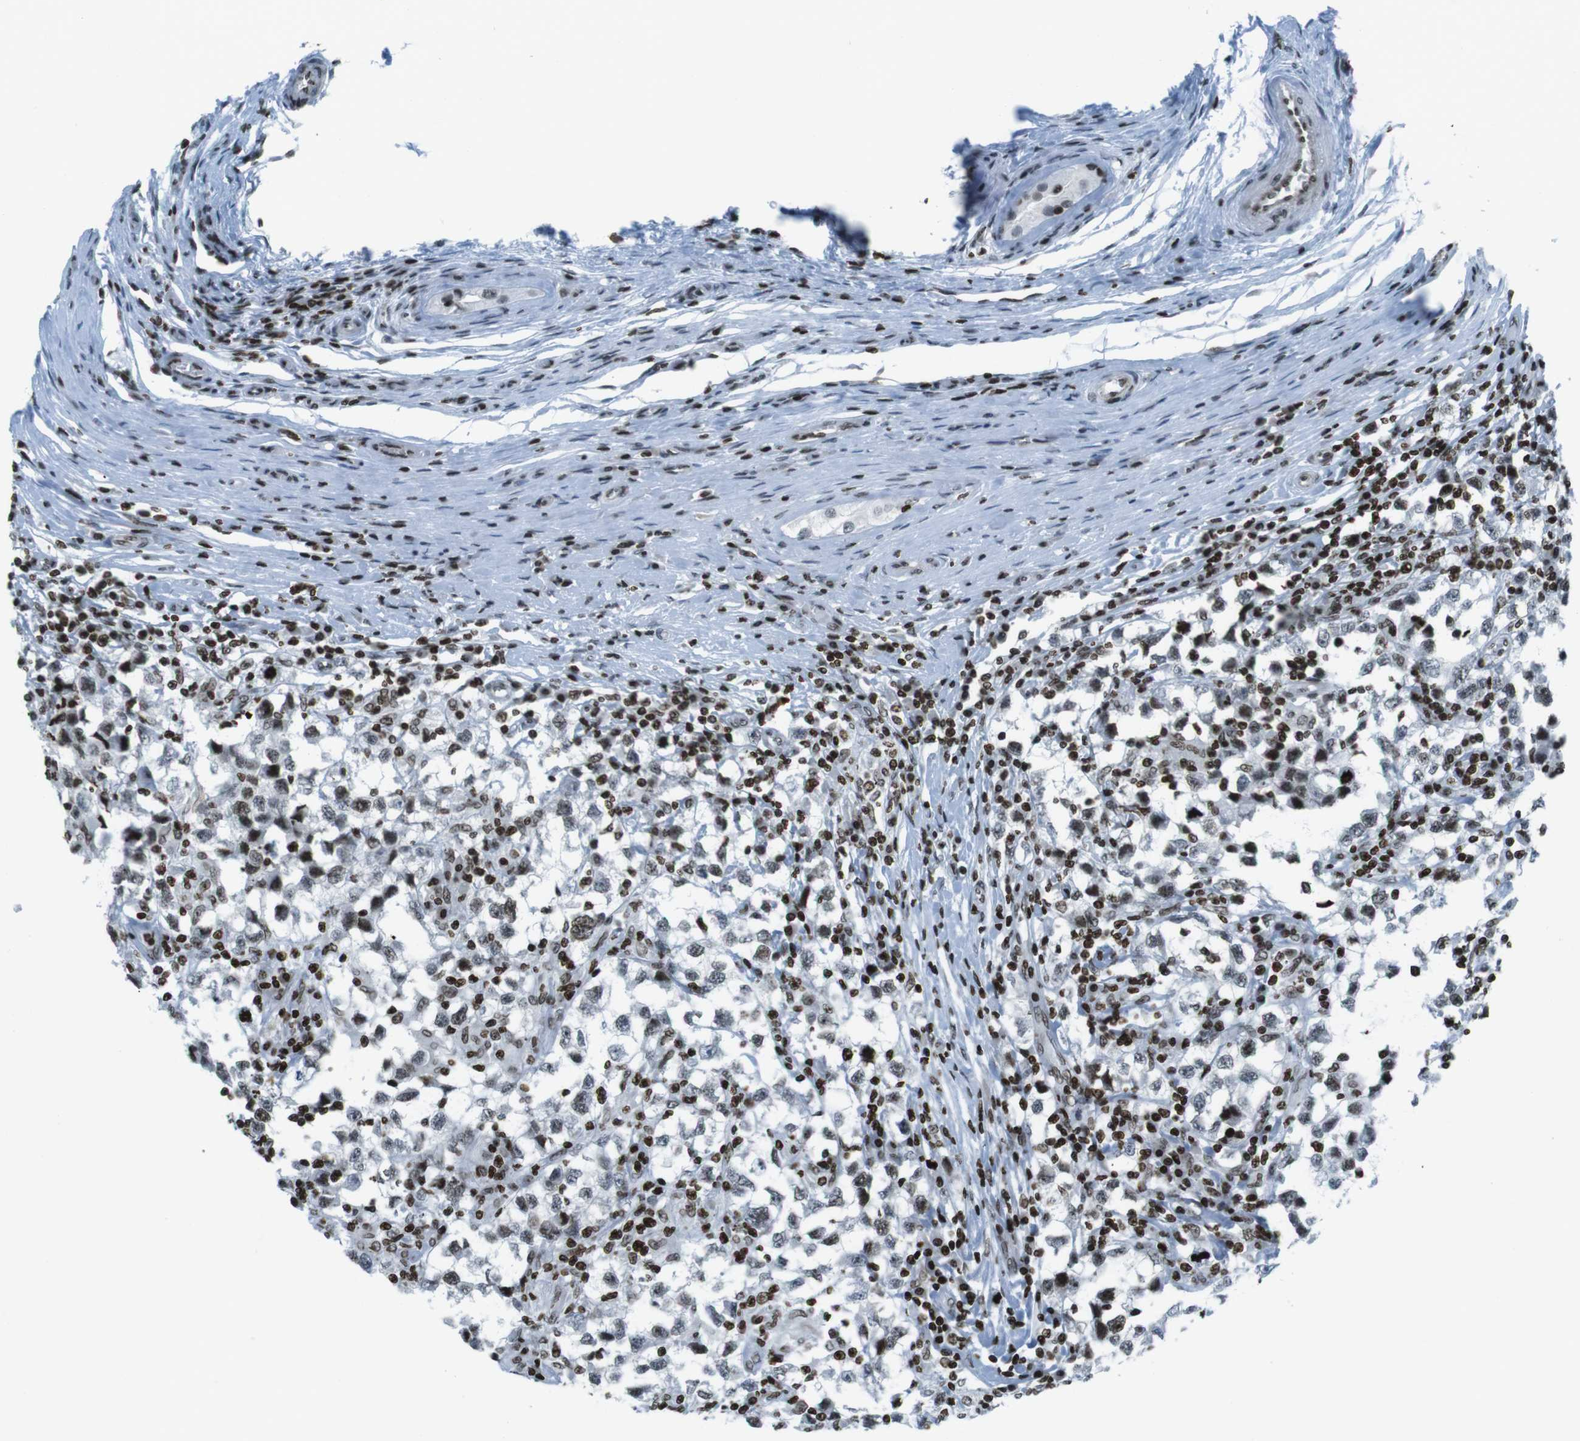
{"staining": {"intensity": "moderate", "quantity": "<25%", "location": "nuclear"}, "tissue": "testis cancer", "cell_type": "Tumor cells", "image_type": "cancer", "snomed": [{"axis": "morphology", "description": "Carcinoma, Embryonal, NOS"}, {"axis": "topography", "description": "Testis"}], "caption": "Immunohistochemical staining of human testis embryonal carcinoma reveals low levels of moderate nuclear protein expression in about <25% of tumor cells.", "gene": "H2AC8", "patient": {"sex": "male", "age": 21}}